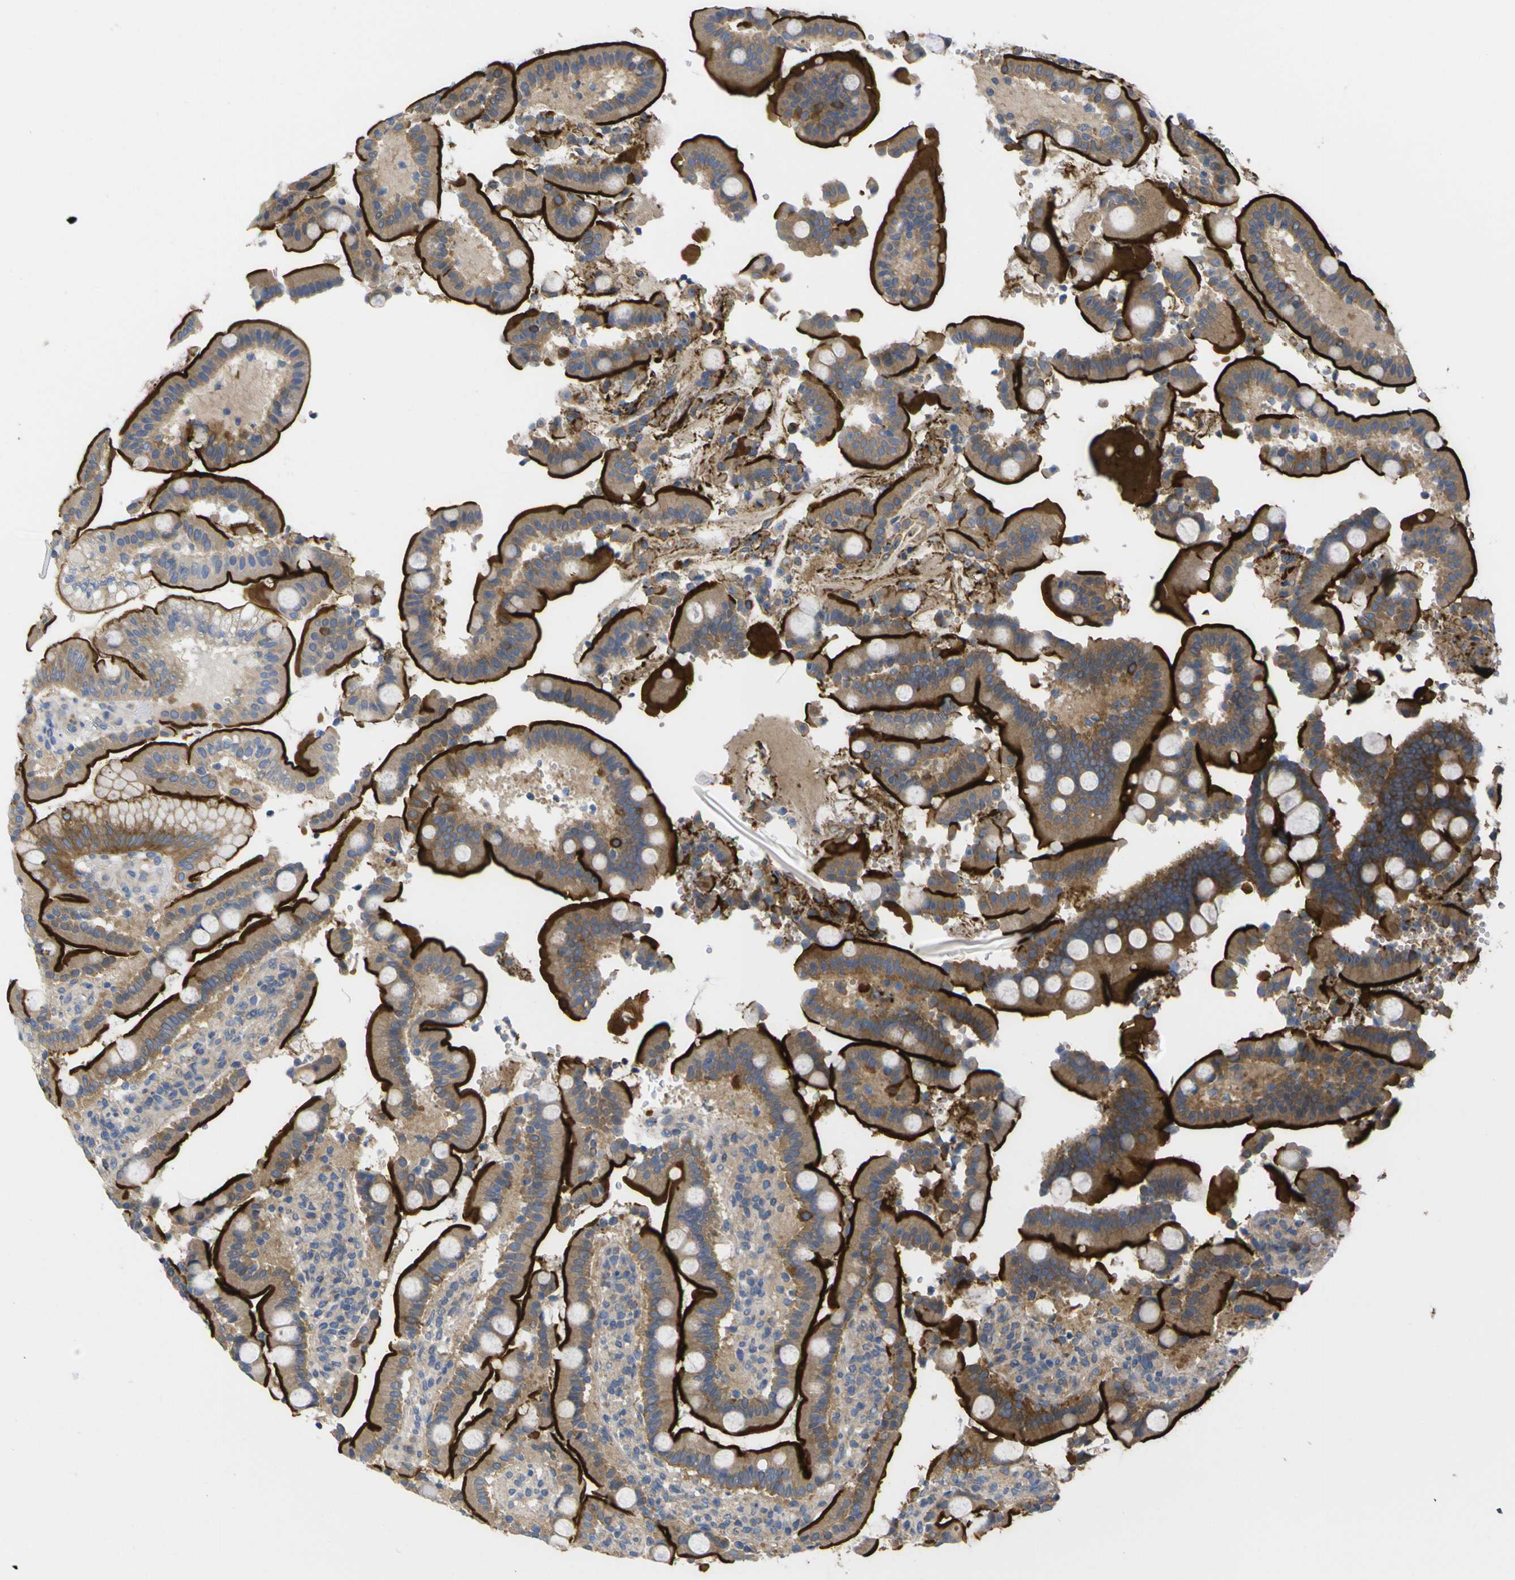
{"staining": {"intensity": "strong", "quantity": ">75%", "location": "cytoplasmic/membranous"}, "tissue": "duodenum", "cell_type": "Glandular cells", "image_type": "normal", "snomed": [{"axis": "morphology", "description": "Normal tissue, NOS"}, {"axis": "topography", "description": "Small intestine, NOS"}], "caption": "Duodenum stained with DAB (3,3'-diaminobenzidine) immunohistochemistry reveals high levels of strong cytoplasmic/membranous positivity in approximately >75% of glandular cells.", "gene": "USH1C", "patient": {"sex": "female", "age": 71}}